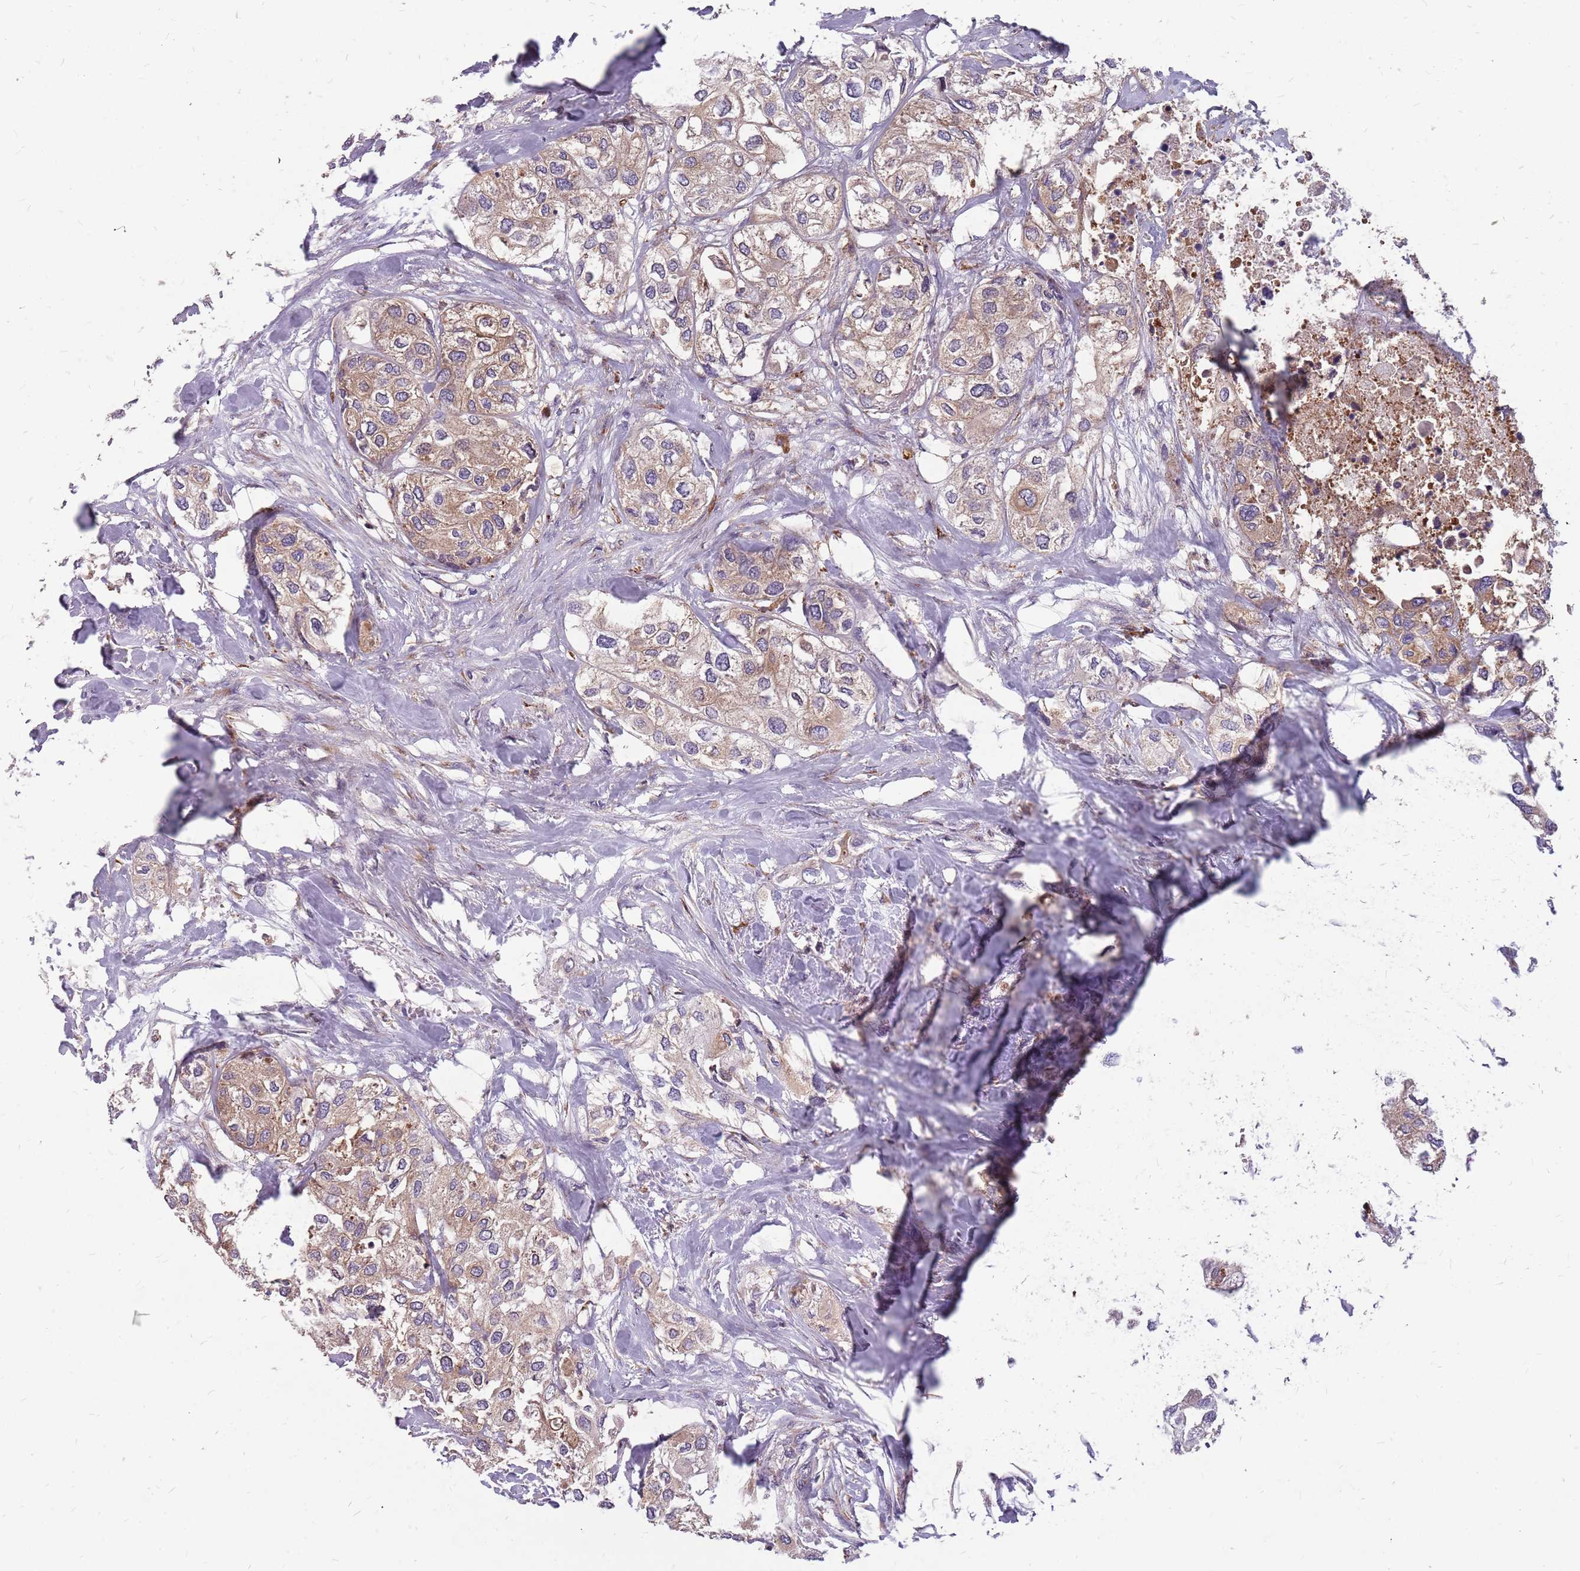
{"staining": {"intensity": "weak", "quantity": ">75%", "location": "cytoplasmic/membranous"}, "tissue": "urothelial cancer", "cell_type": "Tumor cells", "image_type": "cancer", "snomed": [{"axis": "morphology", "description": "Urothelial carcinoma, High grade"}, {"axis": "topography", "description": "Urinary bladder"}], "caption": "A photomicrograph of urothelial cancer stained for a protein reveals weak cytoplasmic/membranous brown staining in tumor cells. (DAB IHC with brightfield microscopy, high magnification).", "gene": "NME4", "patient": {"sex": "male", "age": 64}}